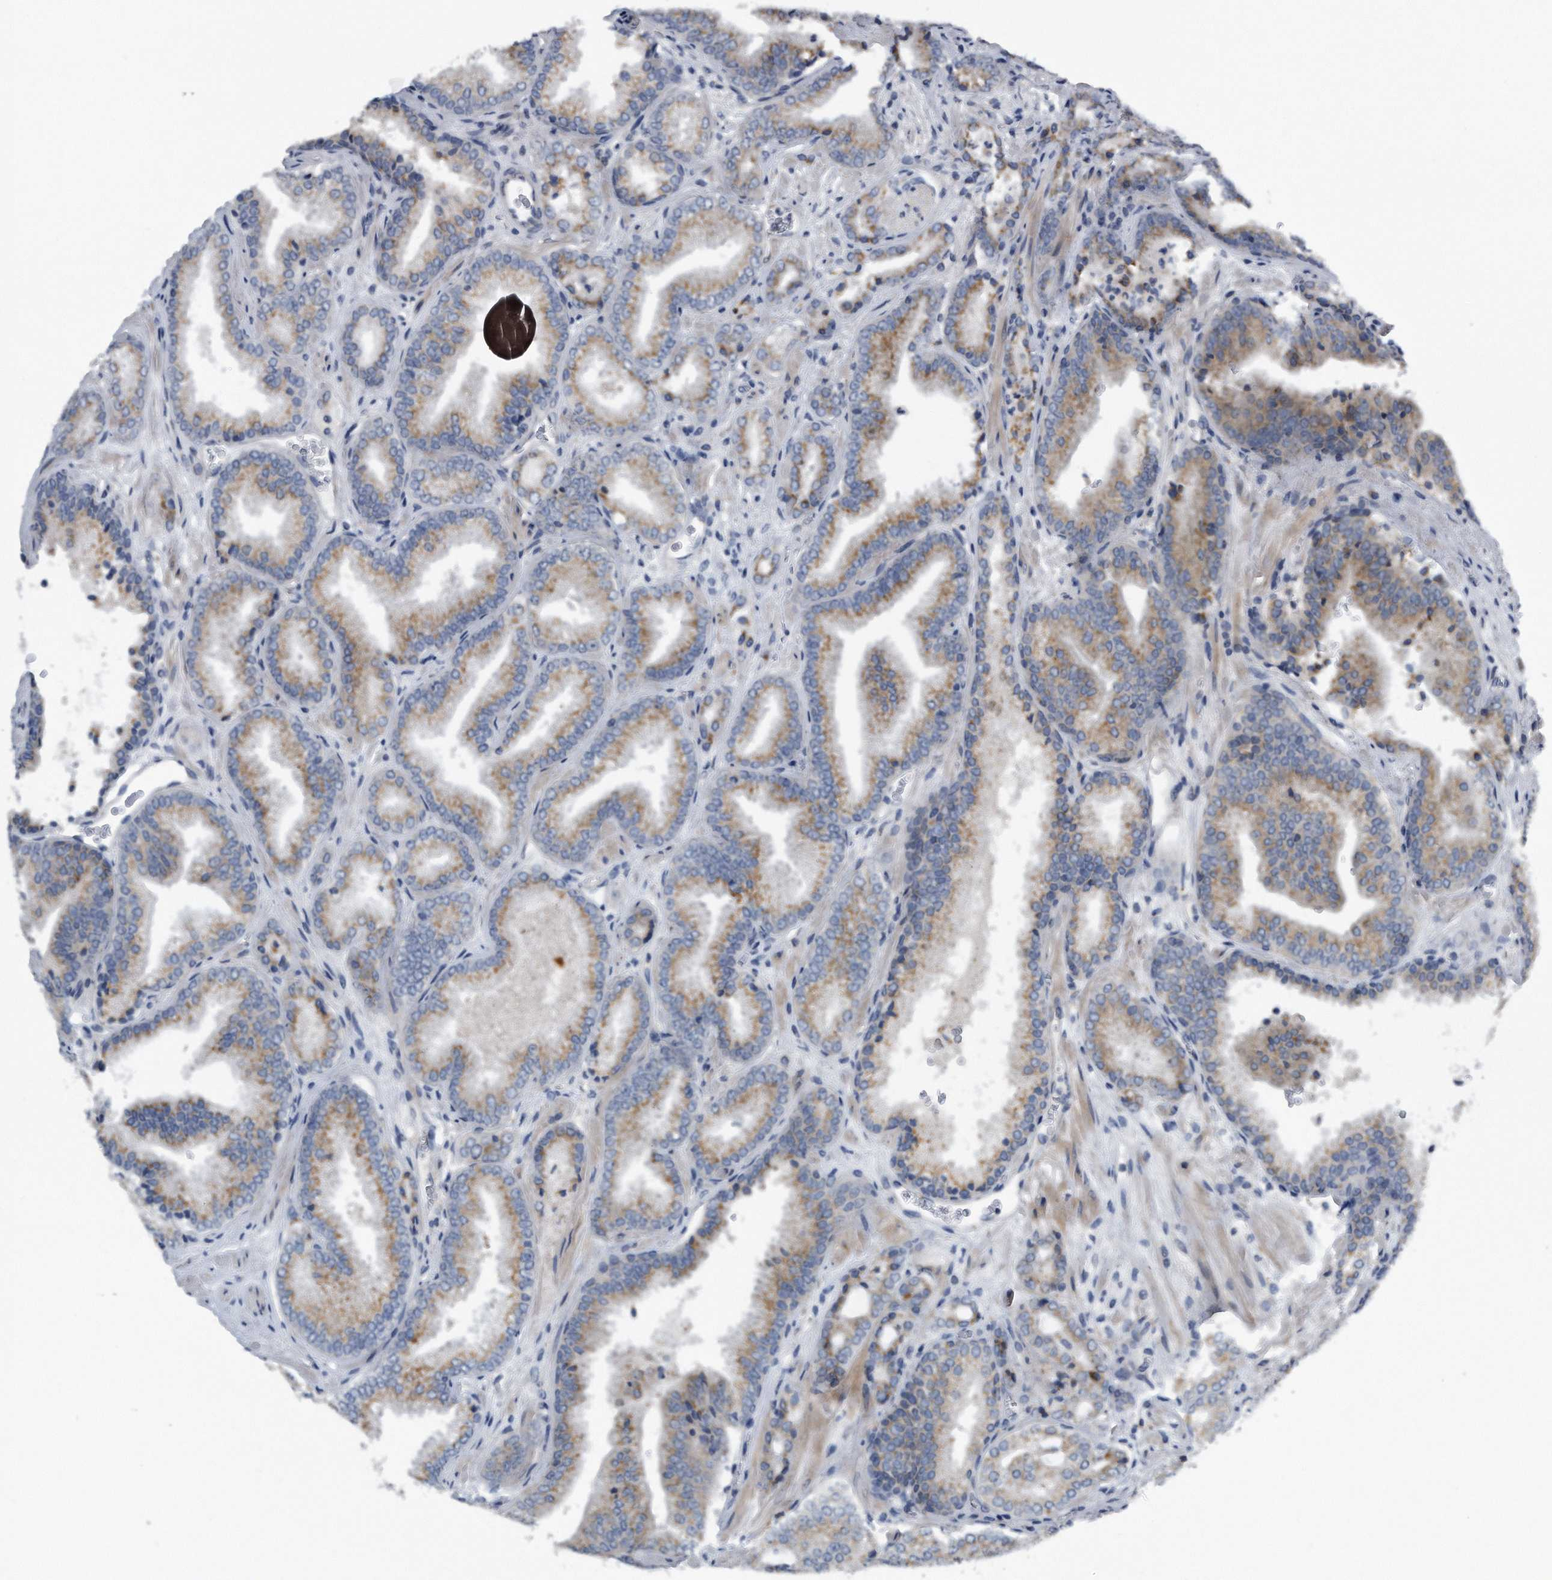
{"staining": {"intensity": "moderate", "quantity": "25%-75%", "location": "cytoplasmic/membranous"}, "tissue": "prostate cancer", "cell_type": "Tumor cells", "image_type": "cancer", "snomed": [{"axis": "morphology", "description": "Adenocarcinoma, Low grade"}, {"axis": "topography", "description": "Prostate"}], "caption": "A brown stain labels moderate cytoplasmic/membranous expression of a protein in human low-grade adenocarcinoma (prostate) tumor cells.", "gene": "LYRM4", "patient": {"sex": "male", "age": 62}}